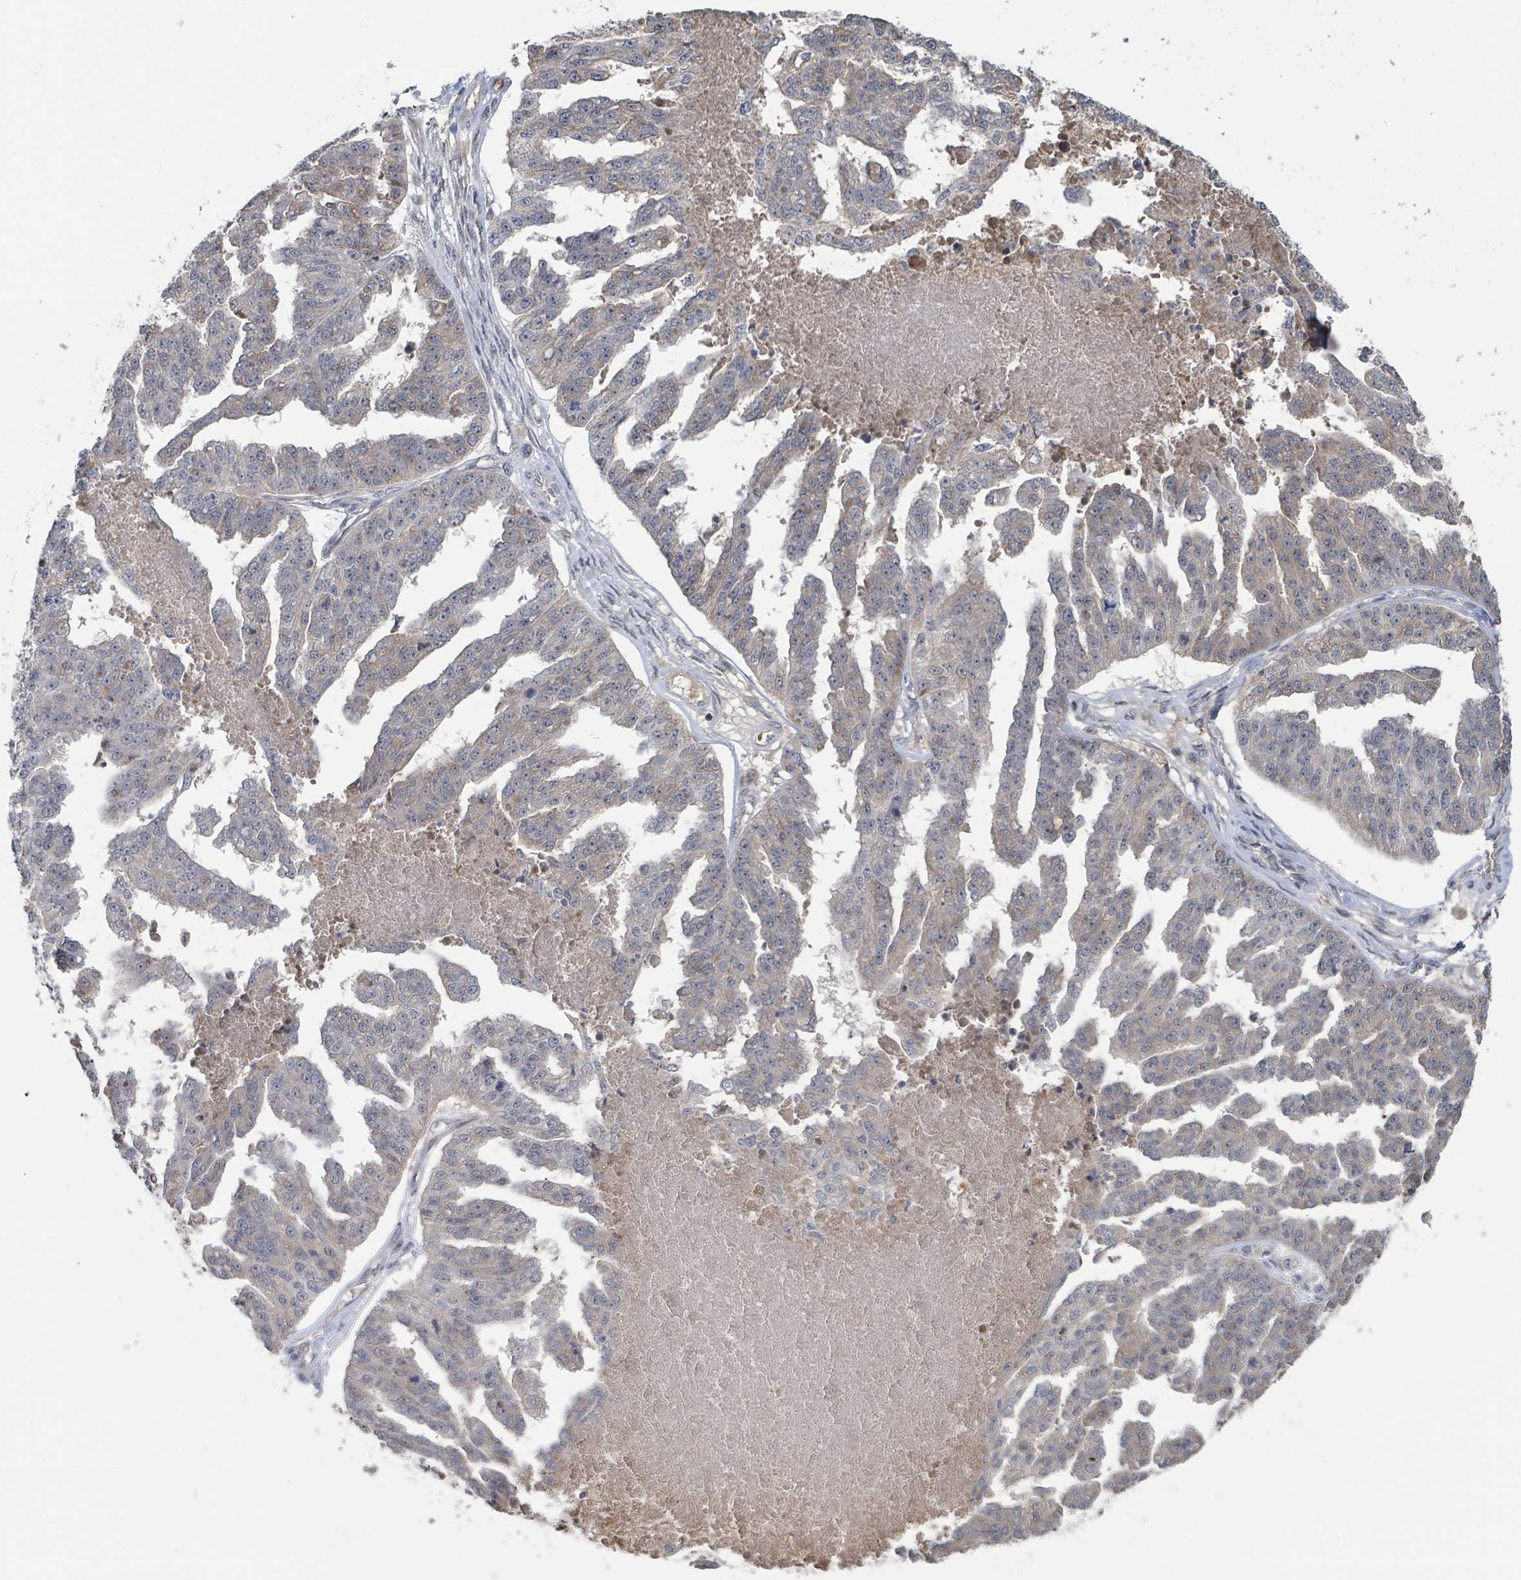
{"staining": {"intensity": "weak", "quantity": "25%-75%", "location": "nuclear"}, "tissue": "ovarian cancer", "cell_type": "Tumor cells", "image_type": "cancer", "snomed": [{"axis": "morphology", "description": "Cystadenocarcinoma, serous, NOS"}, {"axis": "topography", "description": "Ovary"}], "caption": "A histopathology image of human ovarian cancer (serous cystadenocarcinoma) stained for a protein shows weak nuclear brown staining in tumor cells. (Stains: DAB (3,3'-diaminobenzidine) in brown, nuclei in blue, Microscopy: brightfield microscopy at high magnification).", "gene": "ZBTB14", "patient": {"sex": "female", "age": 58}}